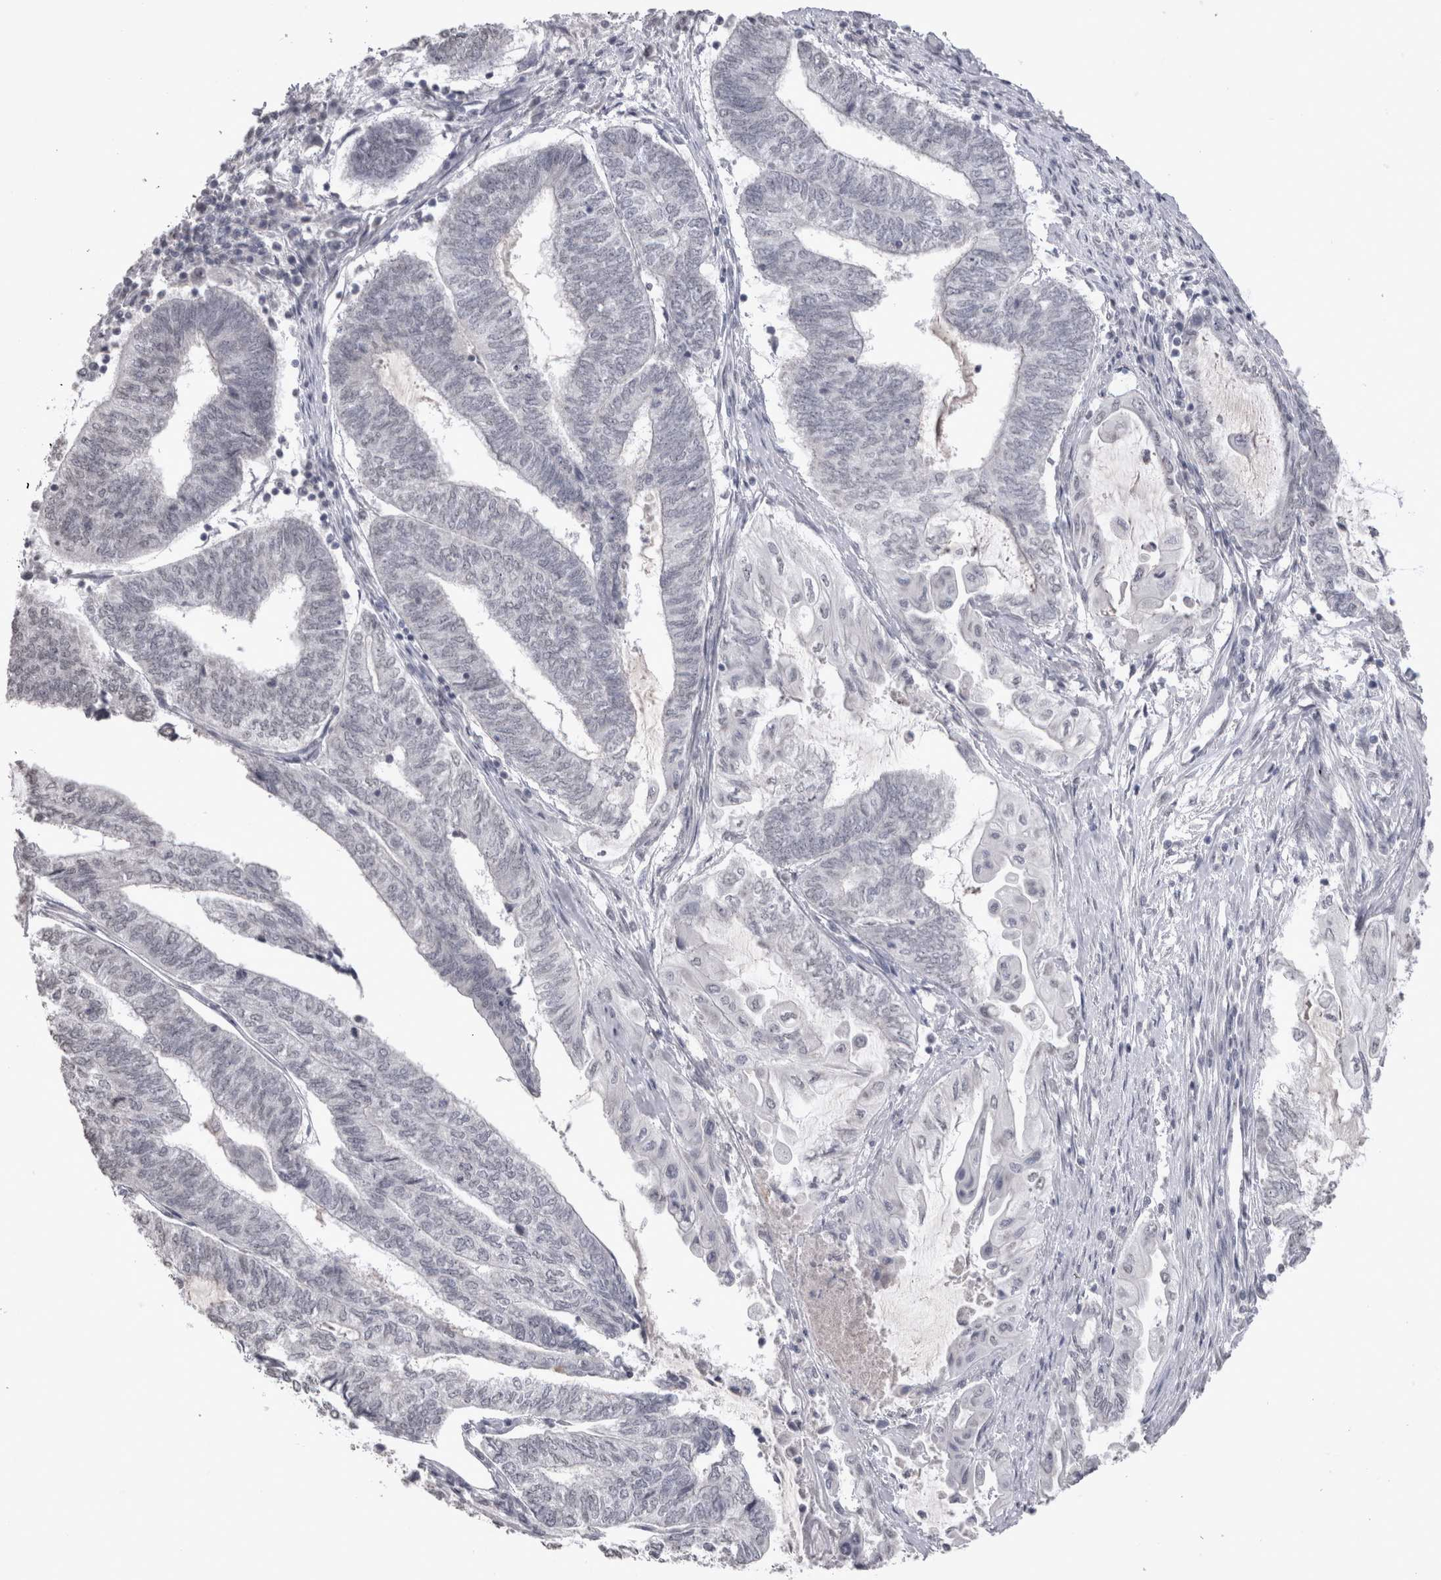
{"staining": {"intensity": "negative", "quantity": "none", "location": "none"}, "tissue": "endometrial cancer", "cell_type": "Tumor cells", "image_type": "cancer", "snomed": [{"axis": "morphology", "description": "Adenocarcinoma, NOS"}, {"axis": "topography", "description": "Uterus"}, {"axis": "topography", "description": "Endometrium"}], "caption": "A high-resolution histopathology image shows immunohistochemistry staining of endometrial cancer (adenocarcinoma), which demonstrates no significant expression in tumor cells. The staining was performed using DAB (3,3'-diaminobenzidine) to visualize the protein expression in brown, while the nuclei were stained in blue with hematoxylin (Magnification: 20x).", "gene": "DDX4", "patient": {"sex": "female", "age": 70}}